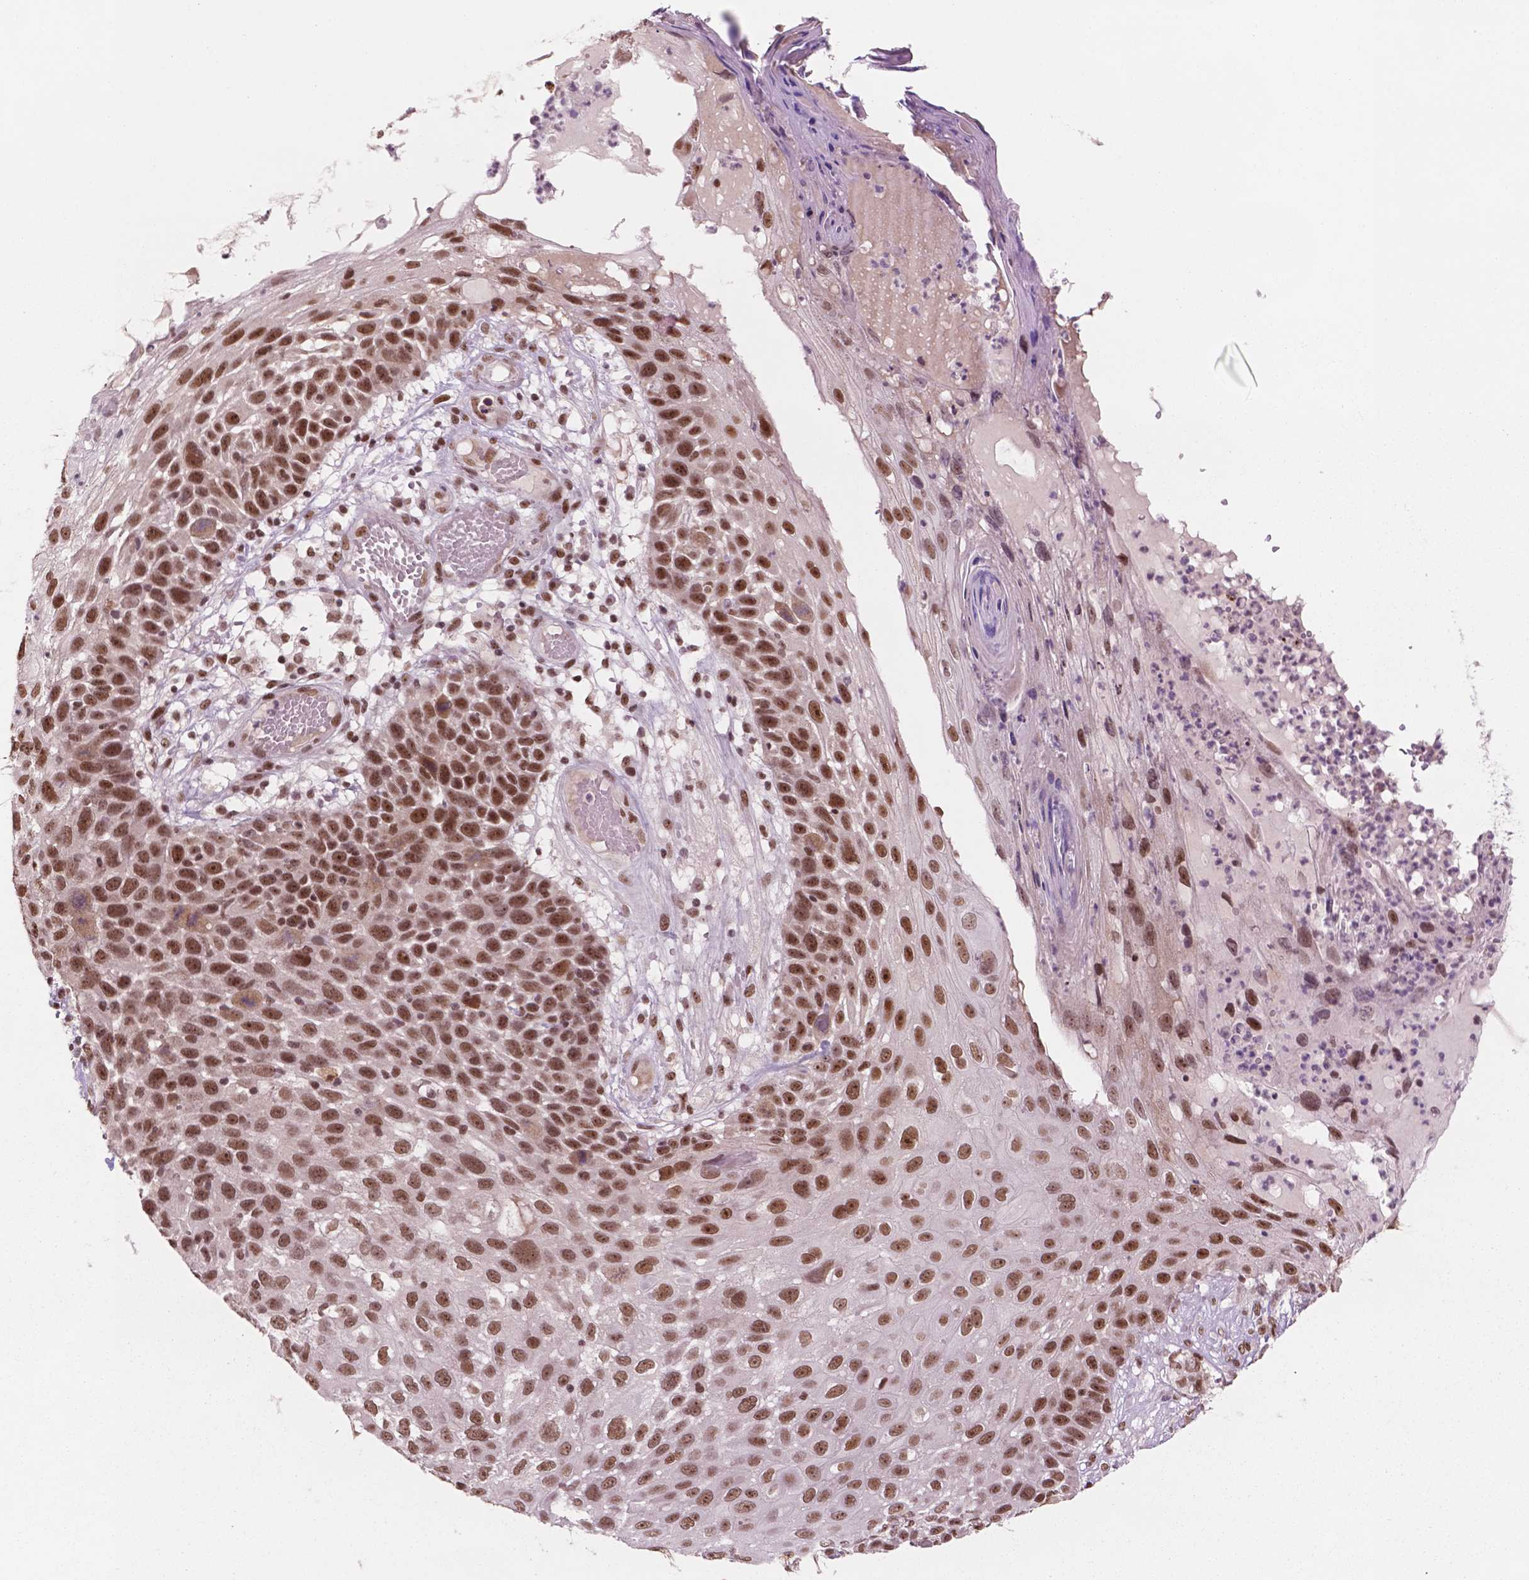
{"staining": {"intensity": "strong", "quantity": ">75%", "location": "nuclear"}, "tissue": "skin cancer", "cell_type": "Tumor cells", "image_type": "cancer", "snomed": [{"axis": "morphology", "description": "Squamous cell carcinoma, NOS"}, {"axis": "topography", "description": "Skin"}], "caption": "A photomicrograph of human skin cancer stained for a protein displays strong nuclear brown staining in tumor cells.", "gene": "POLR2E", "patient": {"sex": "male", "age": 92}}